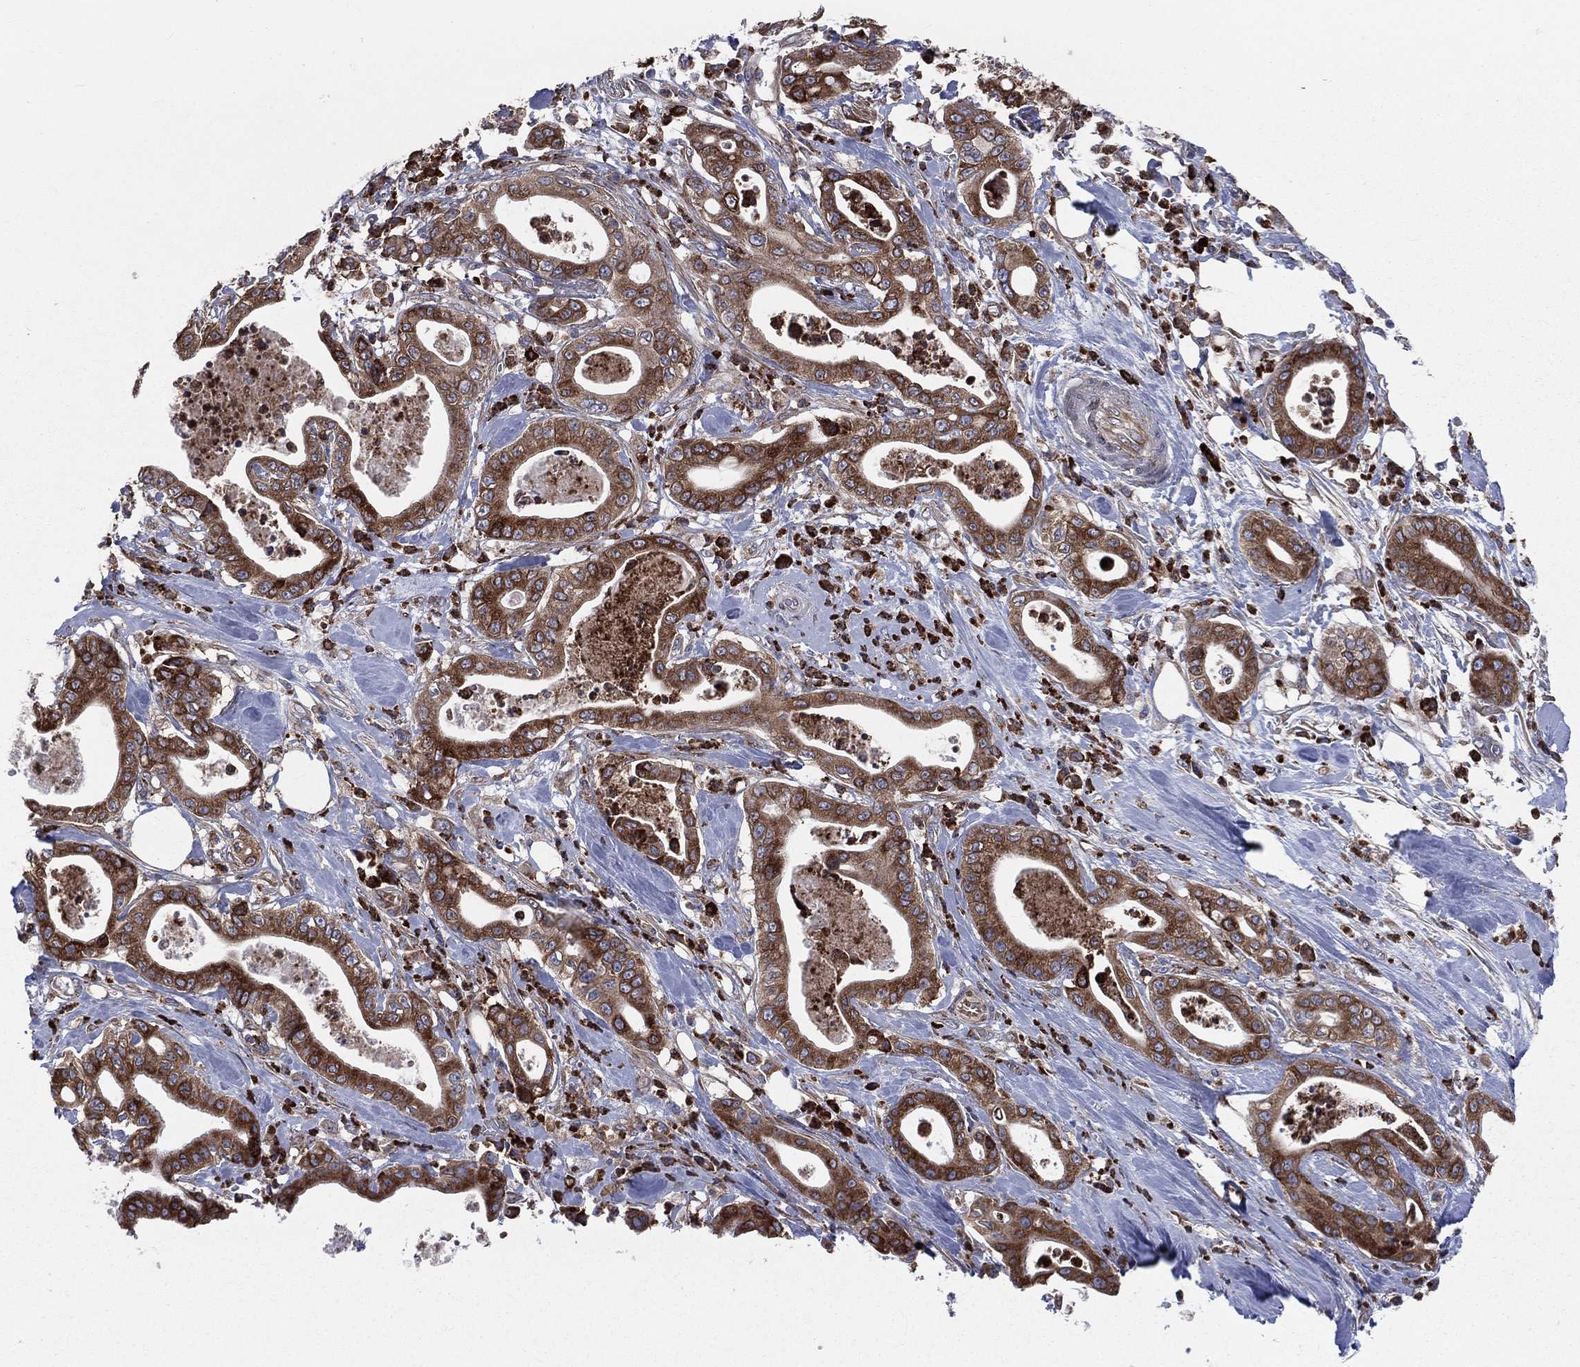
{"staining": {"intensity": "strong", "quantity": ">75%", "location": "cytoplasmic/membranous"}, "tissue": "pancreatic cancer", "cell_type": "Tumor cells", "image_type": "cancer", "snomed": [{"axis": "morphology", "description": "Adenocarcinoma, NOS"}, {"axis": "topography", "description": "Pancreas"}], "caption": "Immunohistochemistry image of pancreatic adenocarcinoma stained for a protein (brown), which exhibits high levels of strong cytoplasmic/membranous staining in approximately >75% of tumor cells.", "gene": "CCDC159", "patient": {"sex": "male", "age": 71}}